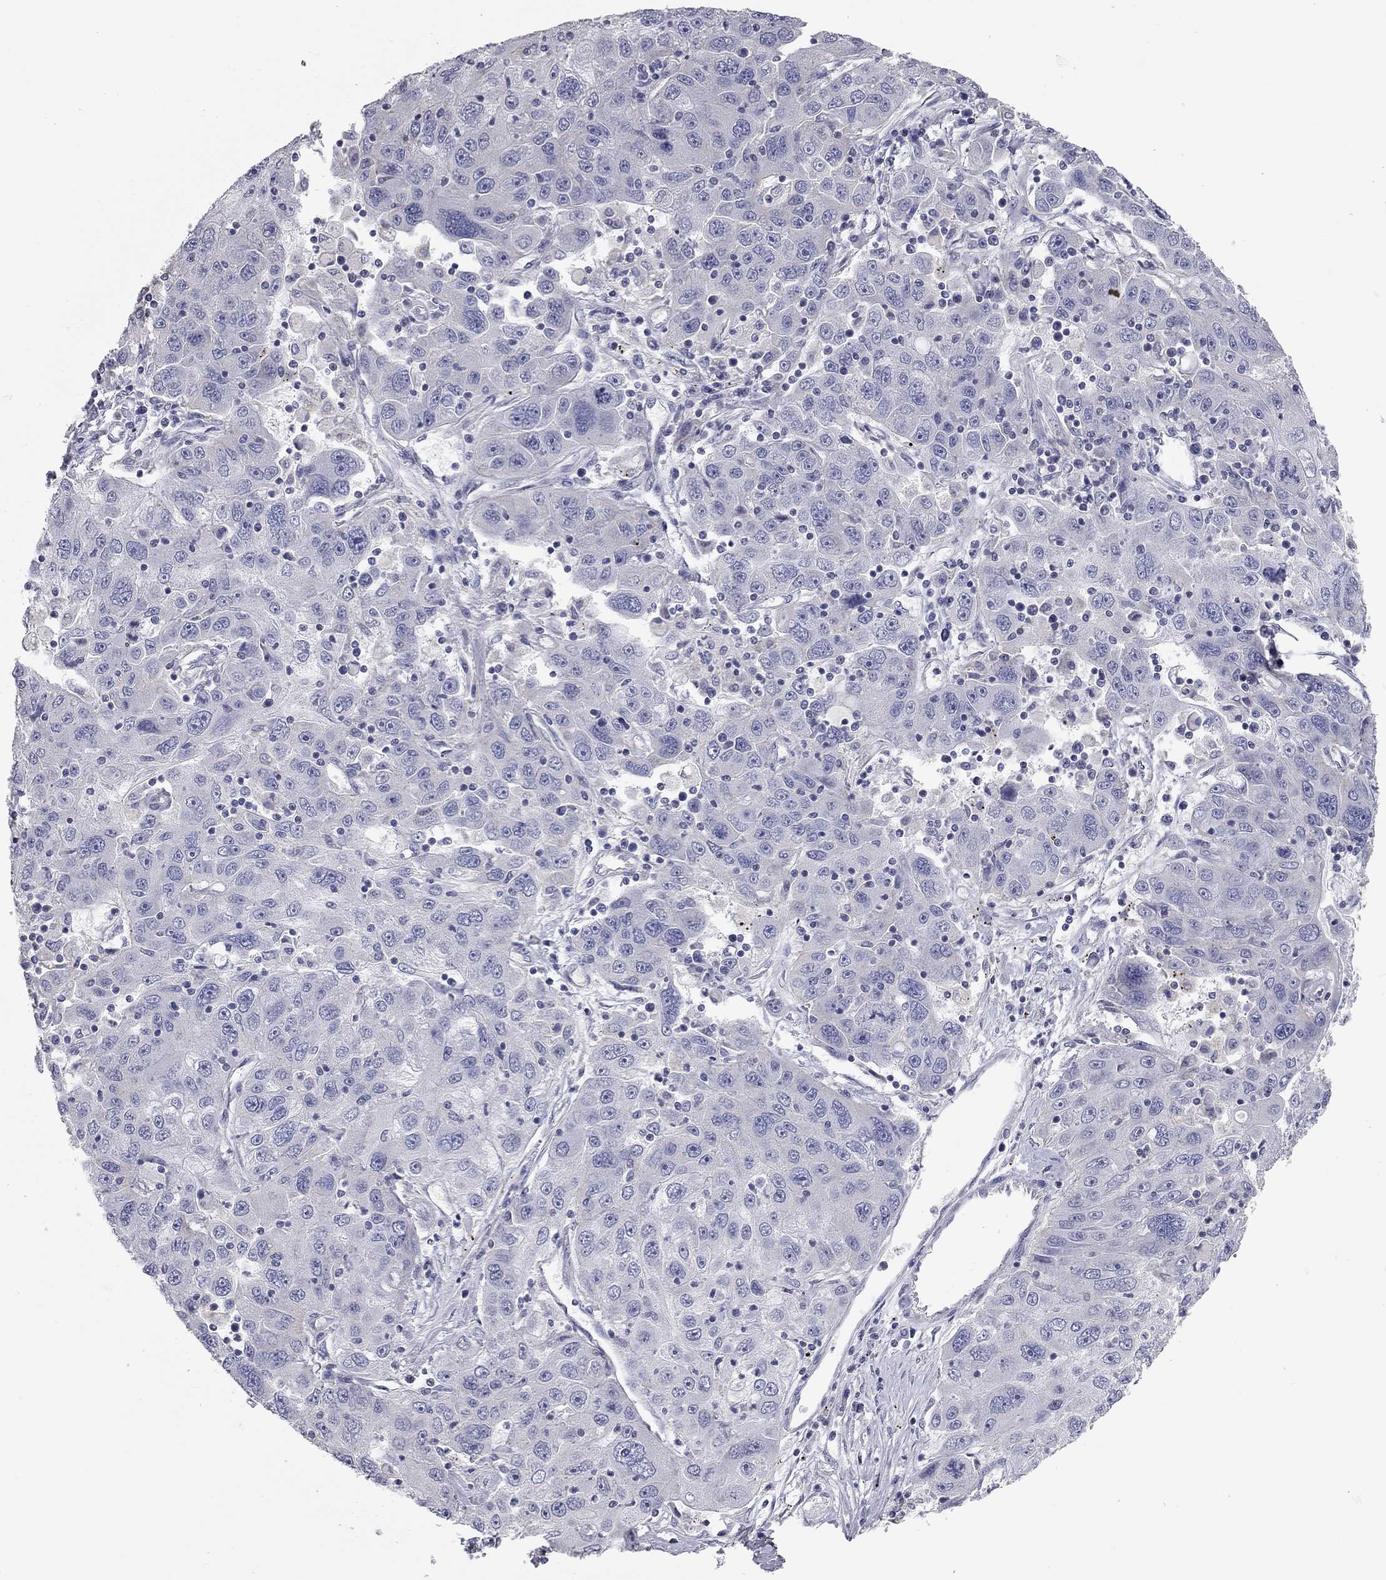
{"staining": {"intensity": "negative", "quantity": "none", "location": "none"}, "tissue": "stomach cancer", "cell_type": "Tumor cells", "image_type": "cancer", "snomed": [{"axis": "morphology", "description": "Adenocarcinoma, NOS"}, {"axis": "topography", "description": "Stomach"}], "caption": "Stomach adenocarcinoma was stained to show a protein in brown. There is no significant positivity in tumor cells.", "gene": "C10orf90", "patient": {"sex": "male", "age": 56}}